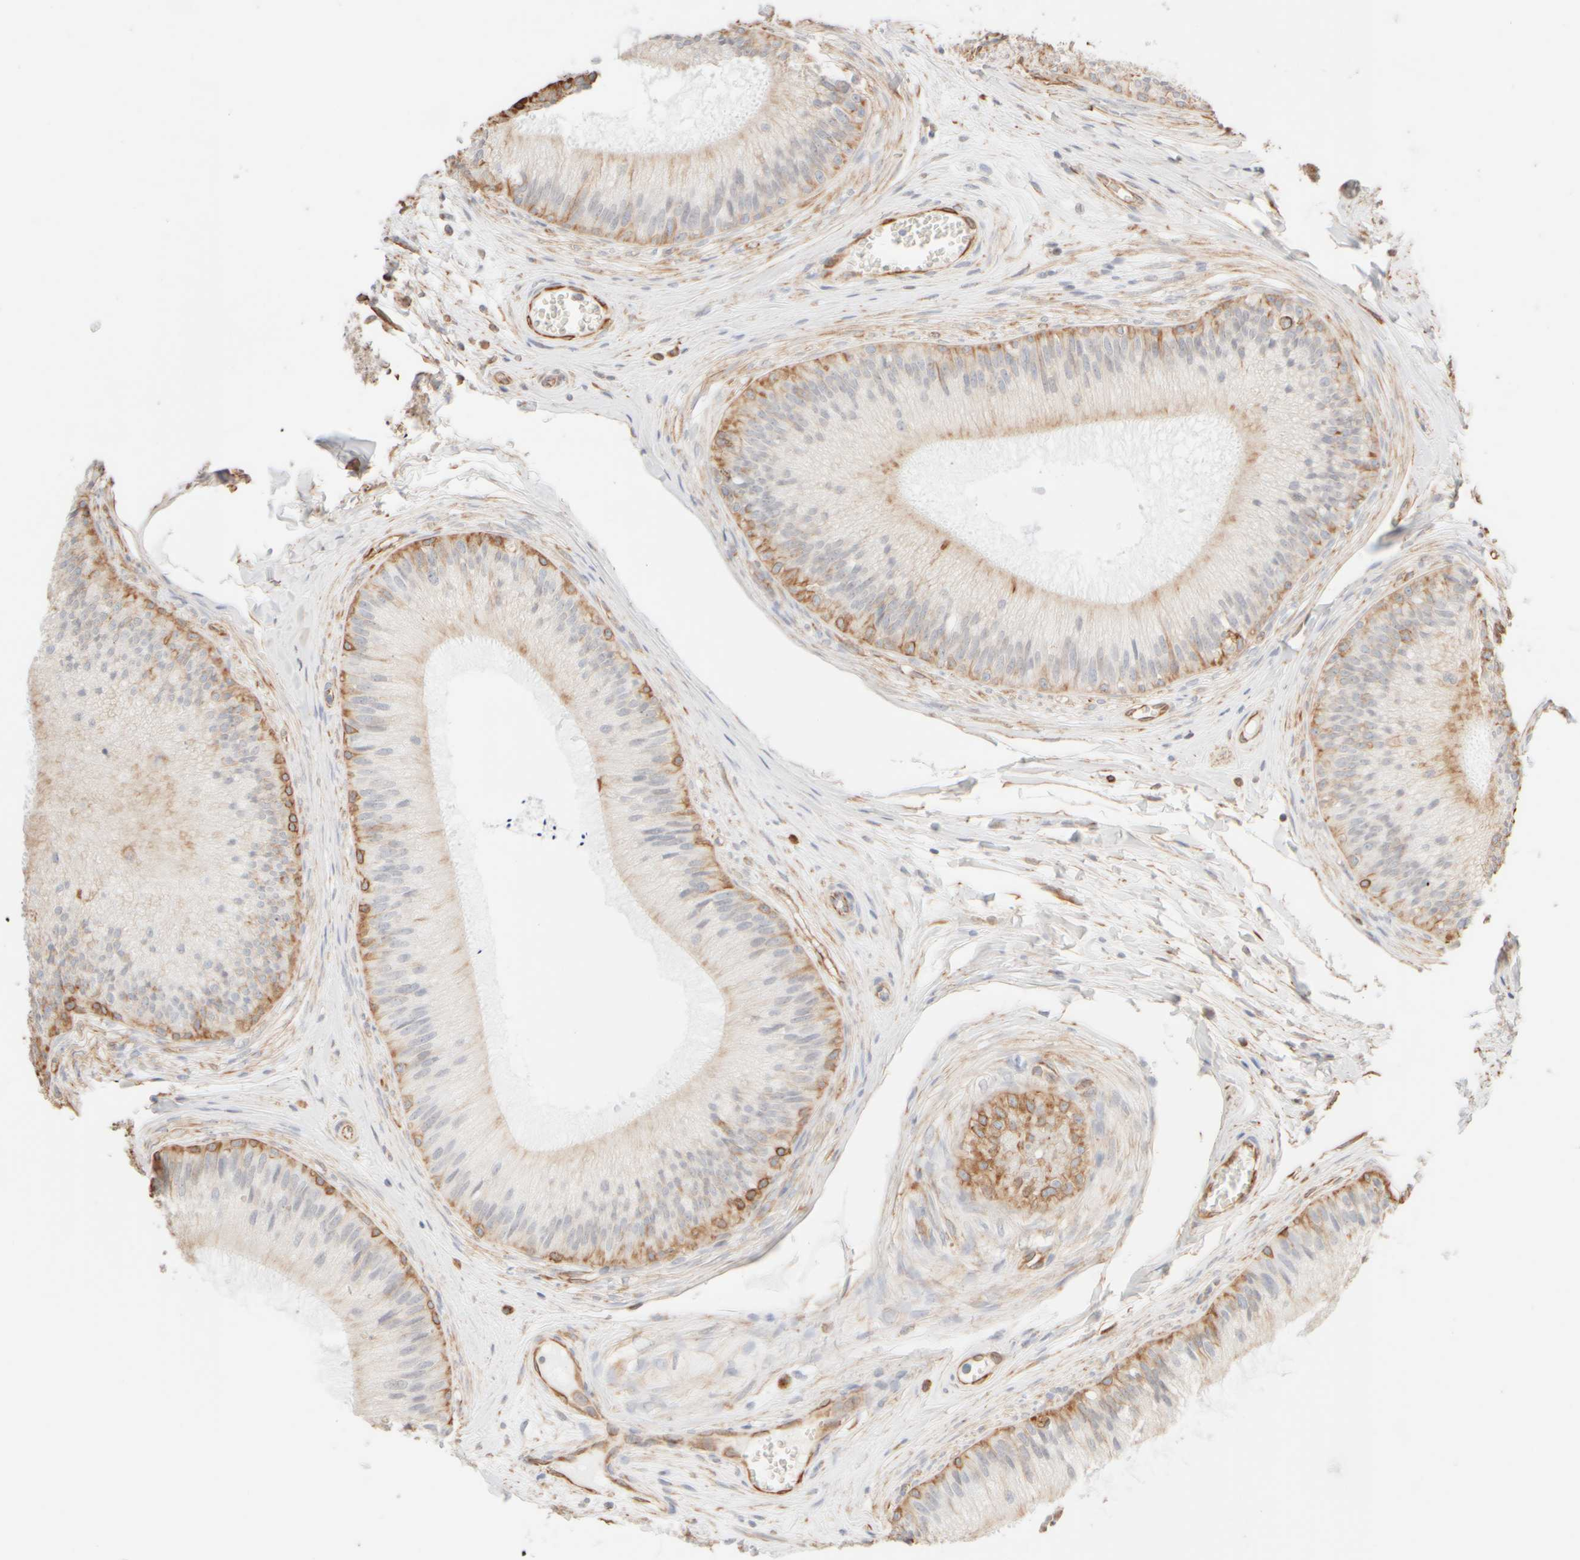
{"staining": {"intensity": "moderate", "quantity": "<25%", "location": "cytoplasmic/membranous"}, "tissue": "epididymis", "cell_type": "Glandular cells", "image_type": "normal", "snomed": [{"axis": "morphology", "description": "Normal tissue, NOS"}, {"axis": "topography", "description": "Epididymis"}], "caption": "Immunohistochemical staining of unremarkable human epididymis shows low levels of moderate cytoplasmic/membranous positivity in approximately <25% of glandular cells. (Stains: DAB (3,3'-diaminobenzidine) in brown, nuclei in blue, Microscopy: brightfield microscopy at high magnification).", "gene": "KRT15", "patient": {"sex": "male", "age": 31}}